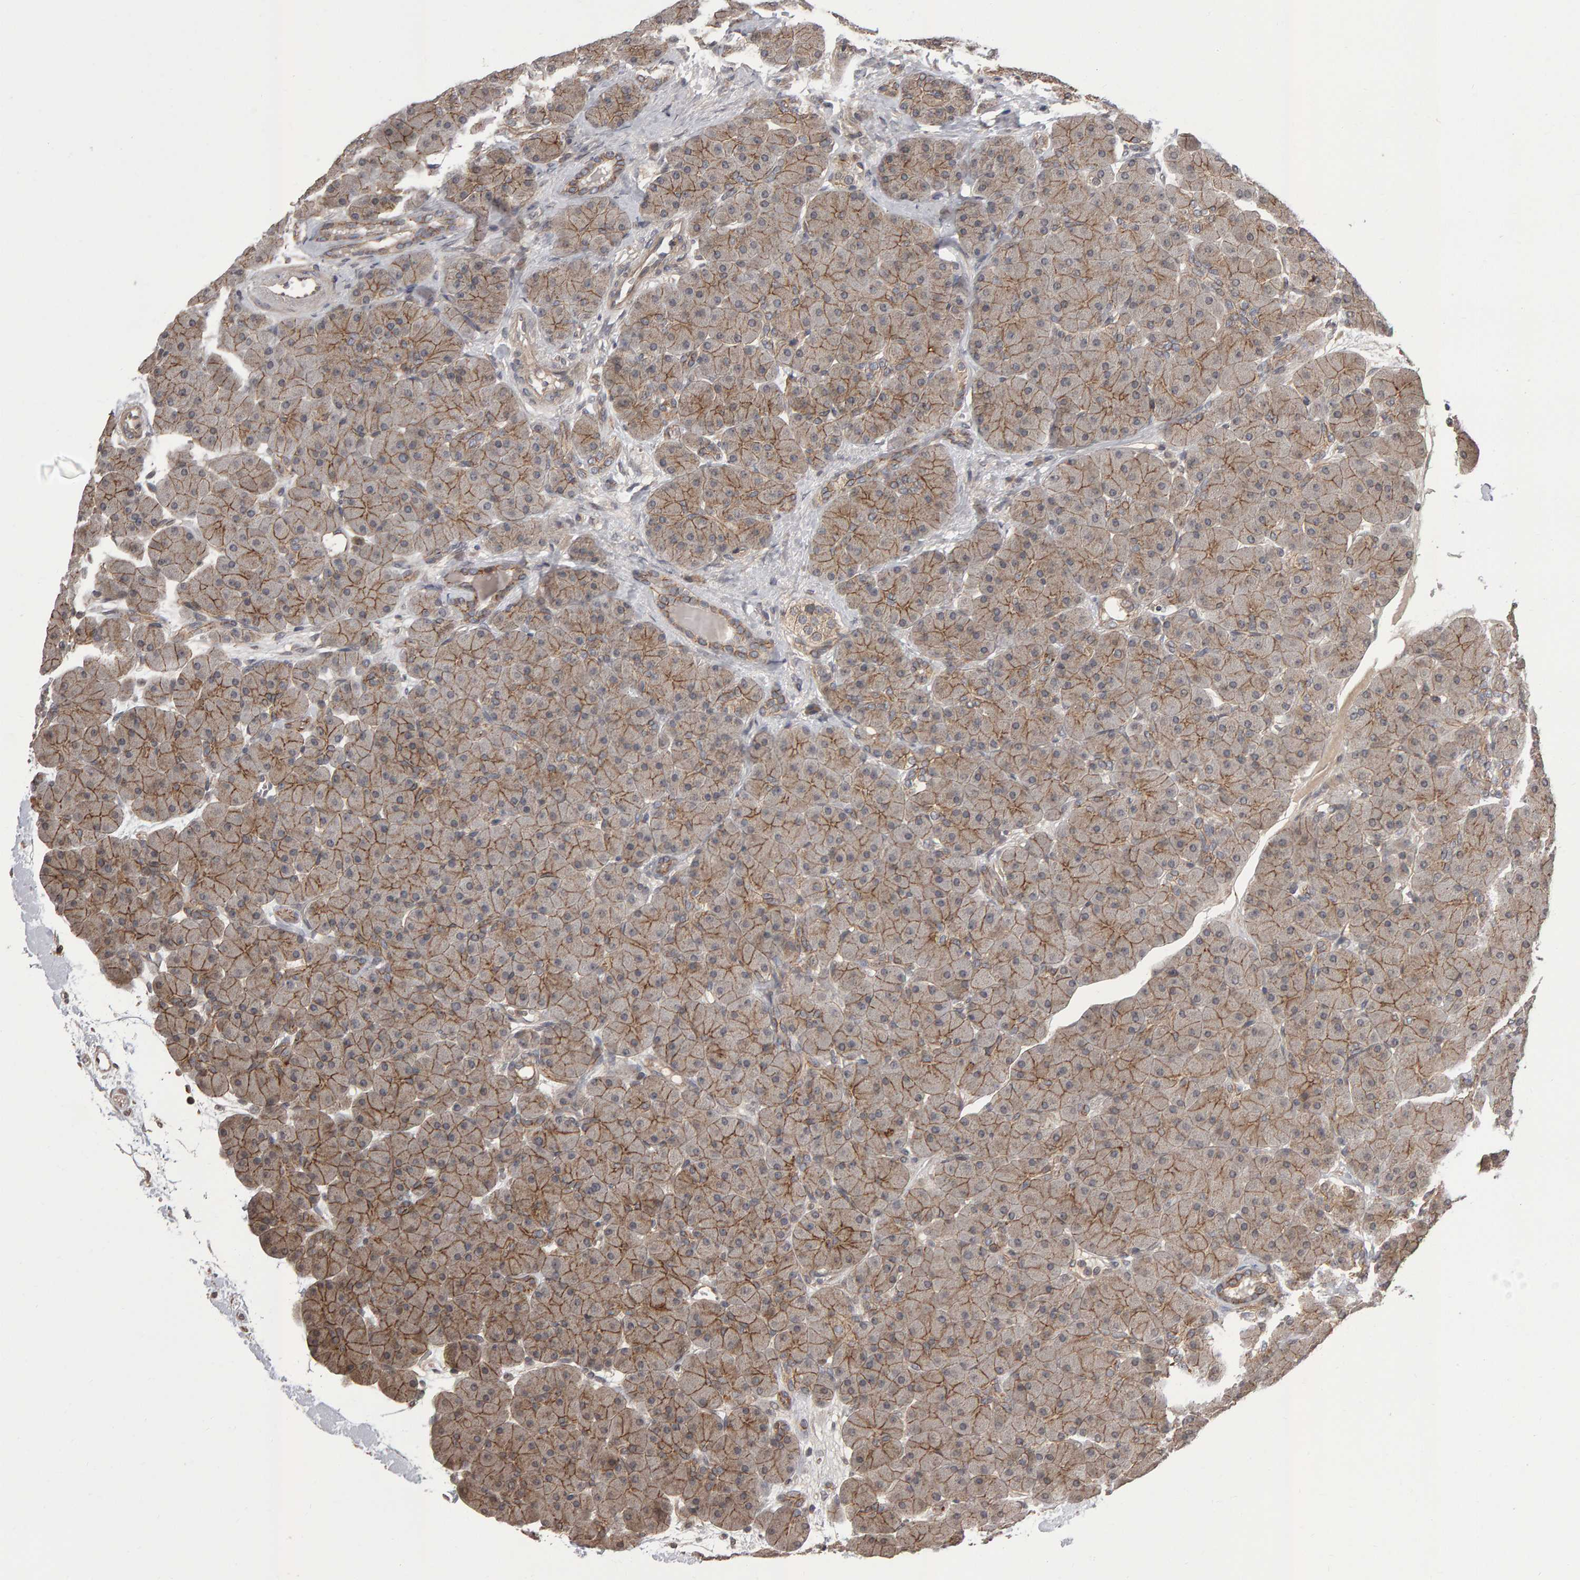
{"staining": {"intensity": "moderate", "quantity": ">75%", "location": "cytoplasmic/membranous"}, "tissue": "pancreas", "cell_type": "Exocrine glandular cells", "image_type": "normal", "snomed": [{"axis": "morphology", "description": "Normal tissue, NOS"}, {"axis": "topography", "description": "Pancreas"}], "caption": "Normal pancreas demonstrates moderate cytoplasmic/membranous expression in about >75% of exocrine glandular cells, visualized by immunohistochemistry.", "gene": "SCRIB", "patient": {"sex": "male", "age": 66}}